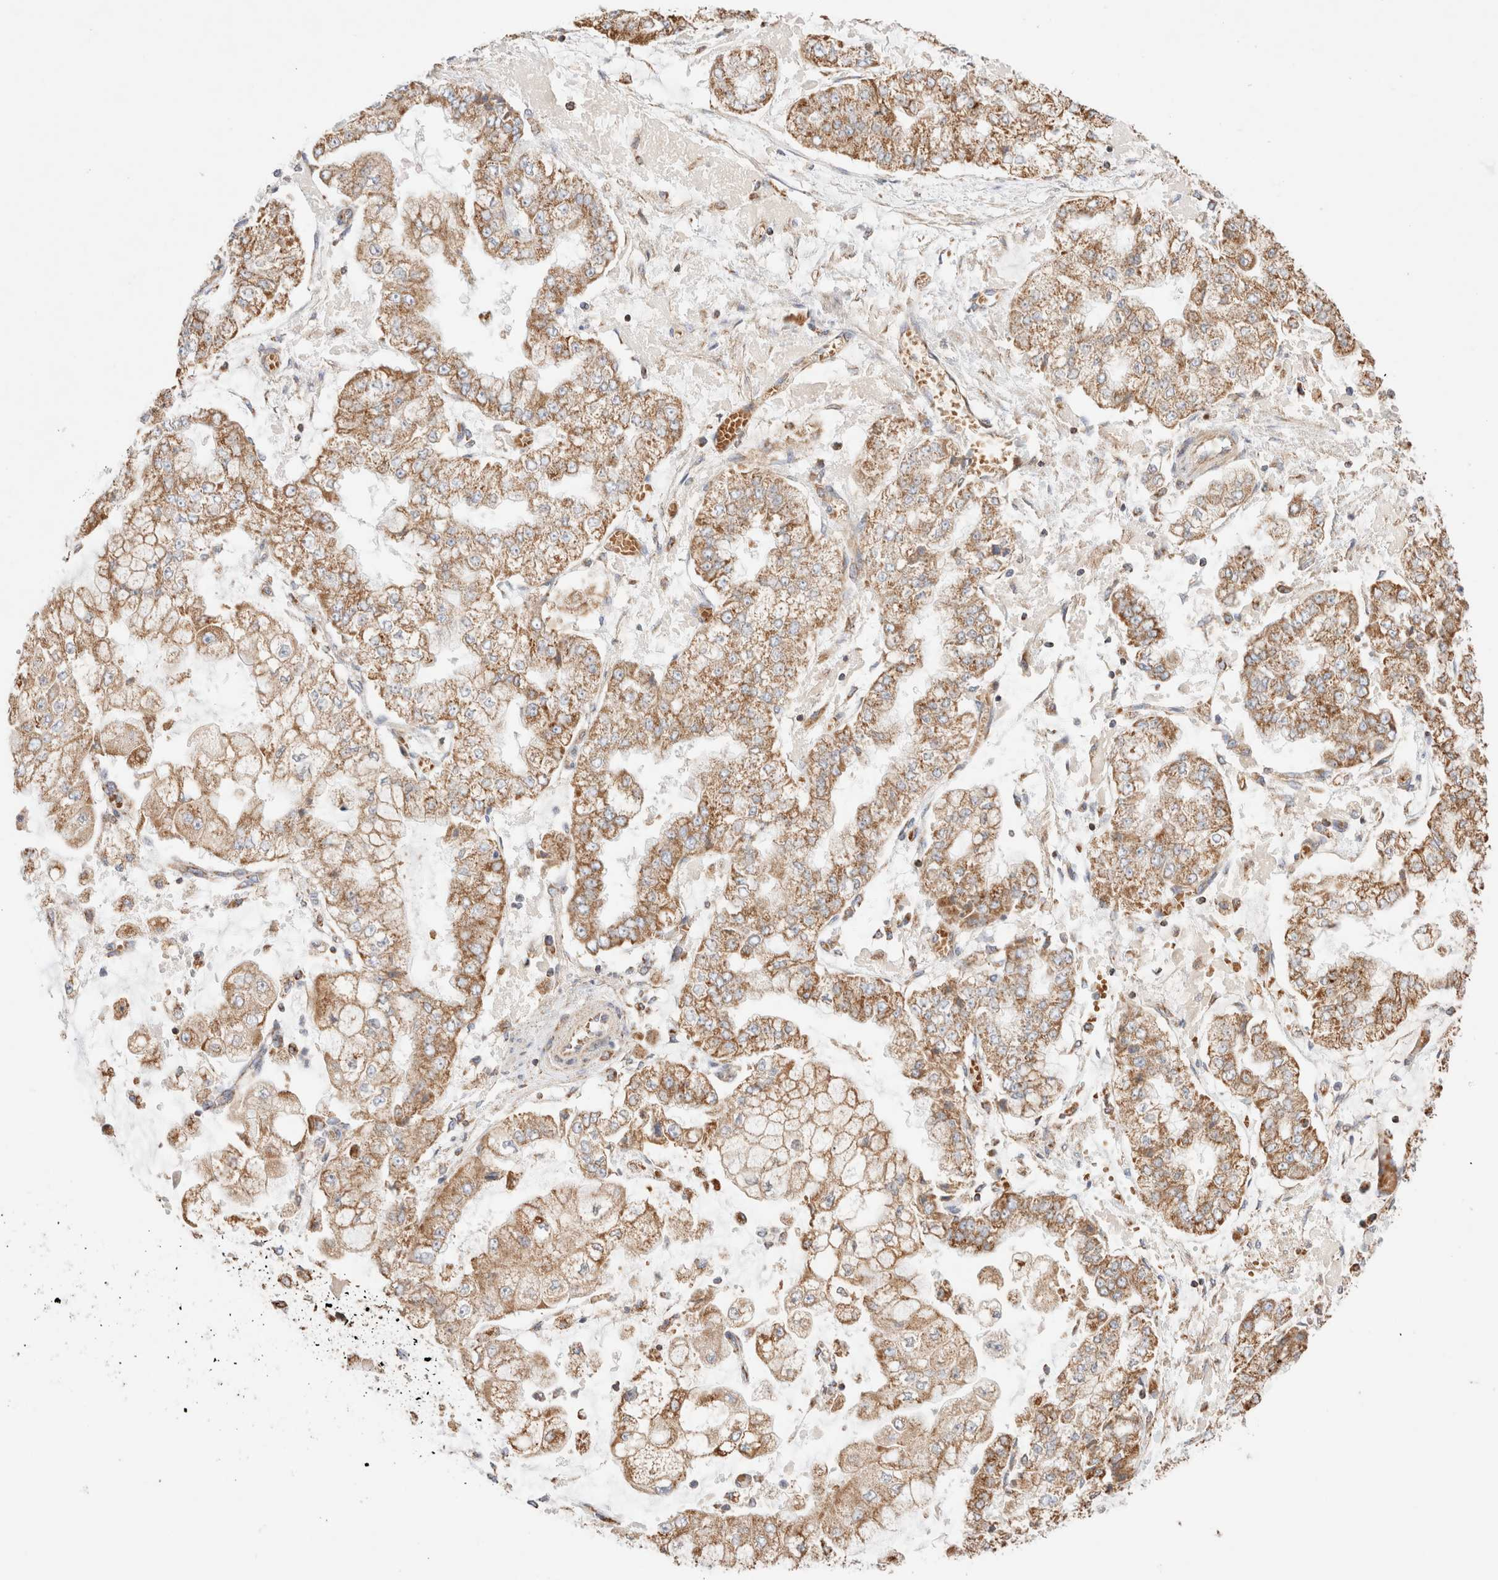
{"staining": {"intensity": "moderate", "quantity": ">75%", "location": "cytoplasmic/membranous"}, "tissue": "stomach cancer", "cell_type": "Tumor cells", "image_type": "cancer", "snomed": [{"axis": "morphology", "description": "Adenocarcinoma, NOS"}, {"axis": "topography", "description": "Stomach"}], "caption": "Moderate cytoplasmic/membranous protein positivity is appreciated in about >75% of tumor cells in stomach cancer. (Brightfield microscopy of DAB IHC at high magnification).", "gene": "TMPPE", "patient": {"sex": "male", "age": 76}}